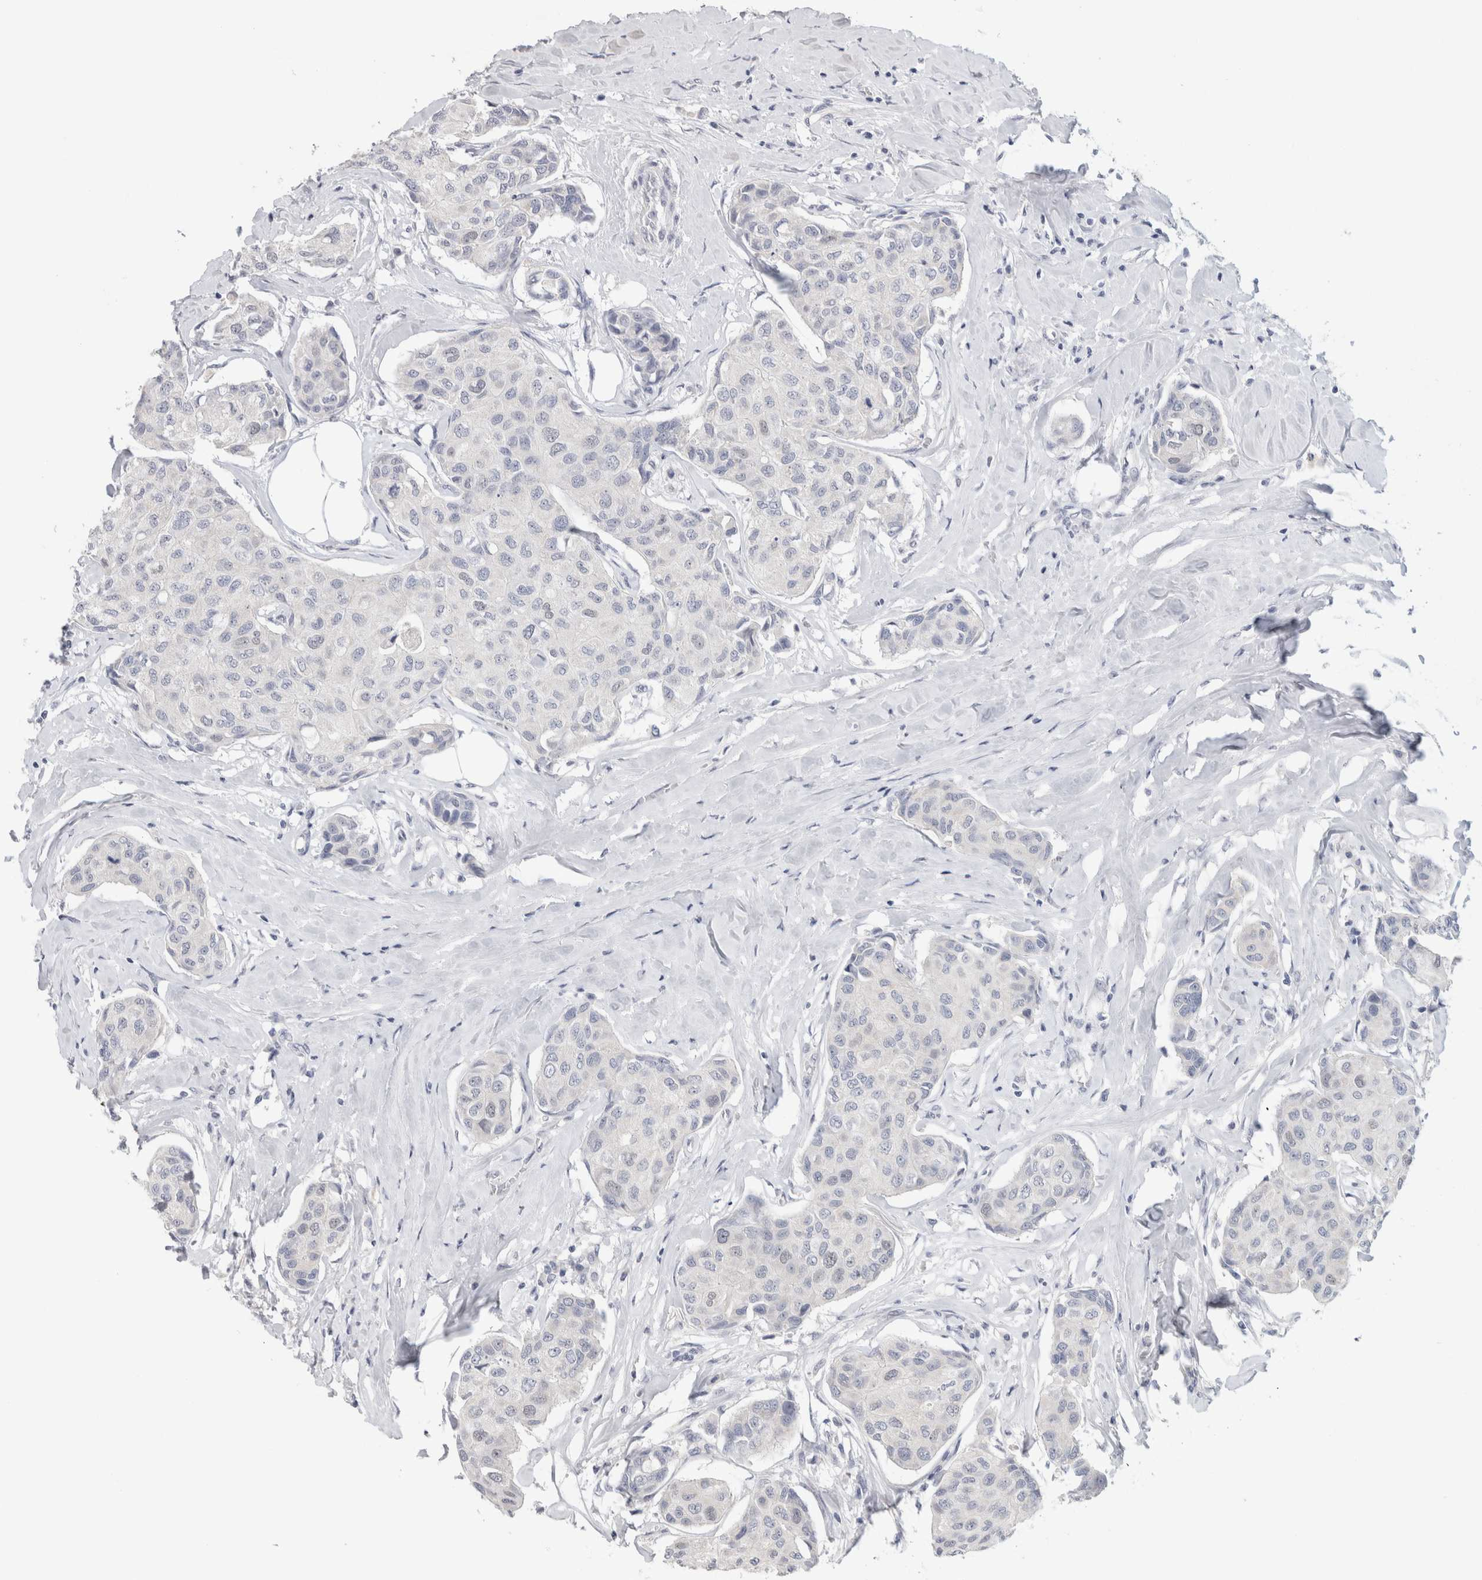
{"staining": {"intensity": "negative", "quantity": "none", "location": "none"}, "tissue": "breast cancer", "cell_type": "Tumor cells", "image_type": "cancer", "snomed": [{"axis": "morphology", "description": "Duct carcinoma"}, {"axis": "topography", "description": "Breast"}], "caption": "Breast cancer stained for a protein using IHC shows no positivity tumor cells.", "gene": "TONSL", "patient": {"sex": "female", "age": 80}}